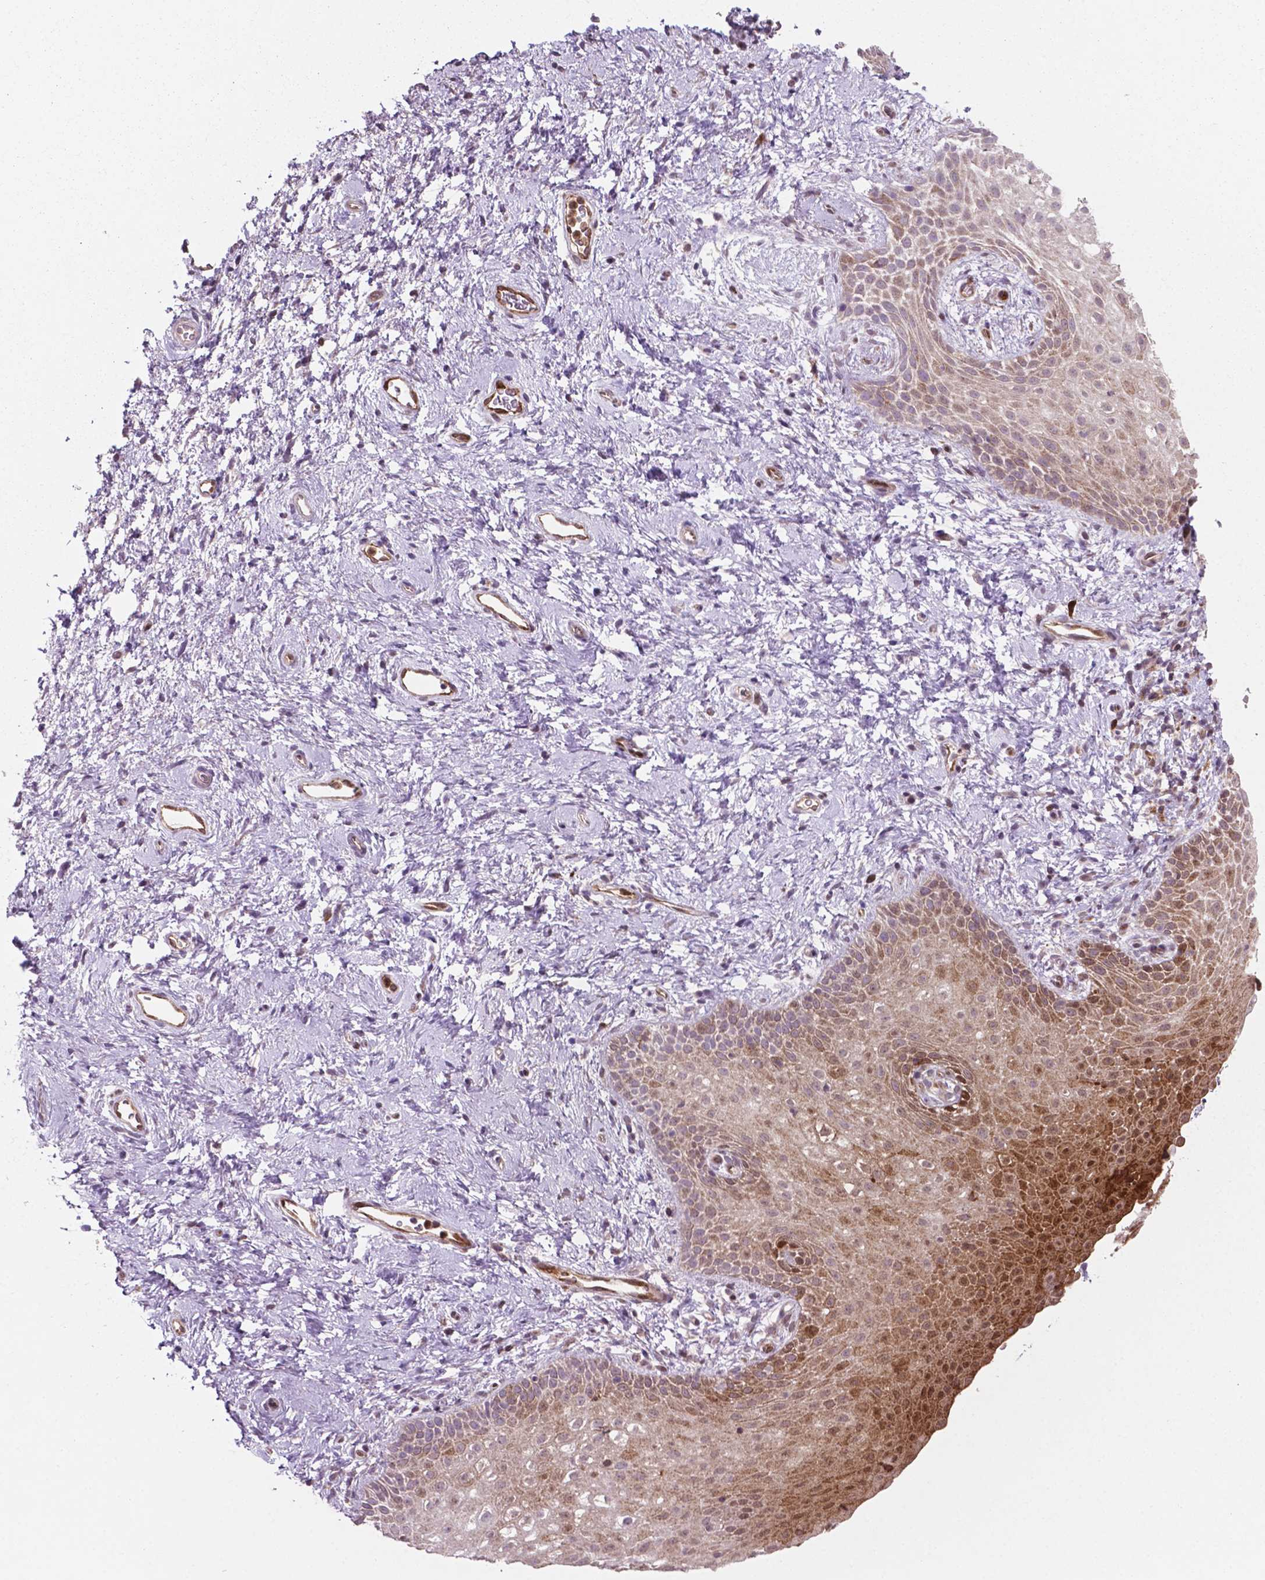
{"staining": {"intensity": "moderate", "quantity": "25%-75%", "location": "cytoplasmic/membranous,nuclear"}, "tissue": "skin", "cell_type": "Epidermal cells", "image_type": "normal", "snomed": [{"axis": "morphology", "description": "Normal tissue, NOS"}, {"axis": "topography", "description": "Anal"}], "caption": "Skin stained with immunohistochemistry (IHC) displays moderate cytoplasmic/membranous,nuclear staining in about 25%-75% of epidermal cells. The protein of interest is stained brown, and the nuclei are stained in blue (DAB IHC with brightfield microscopy, high magnification).", "gene": "LDHA", "patient": {"sex": "female", "age": 46}}